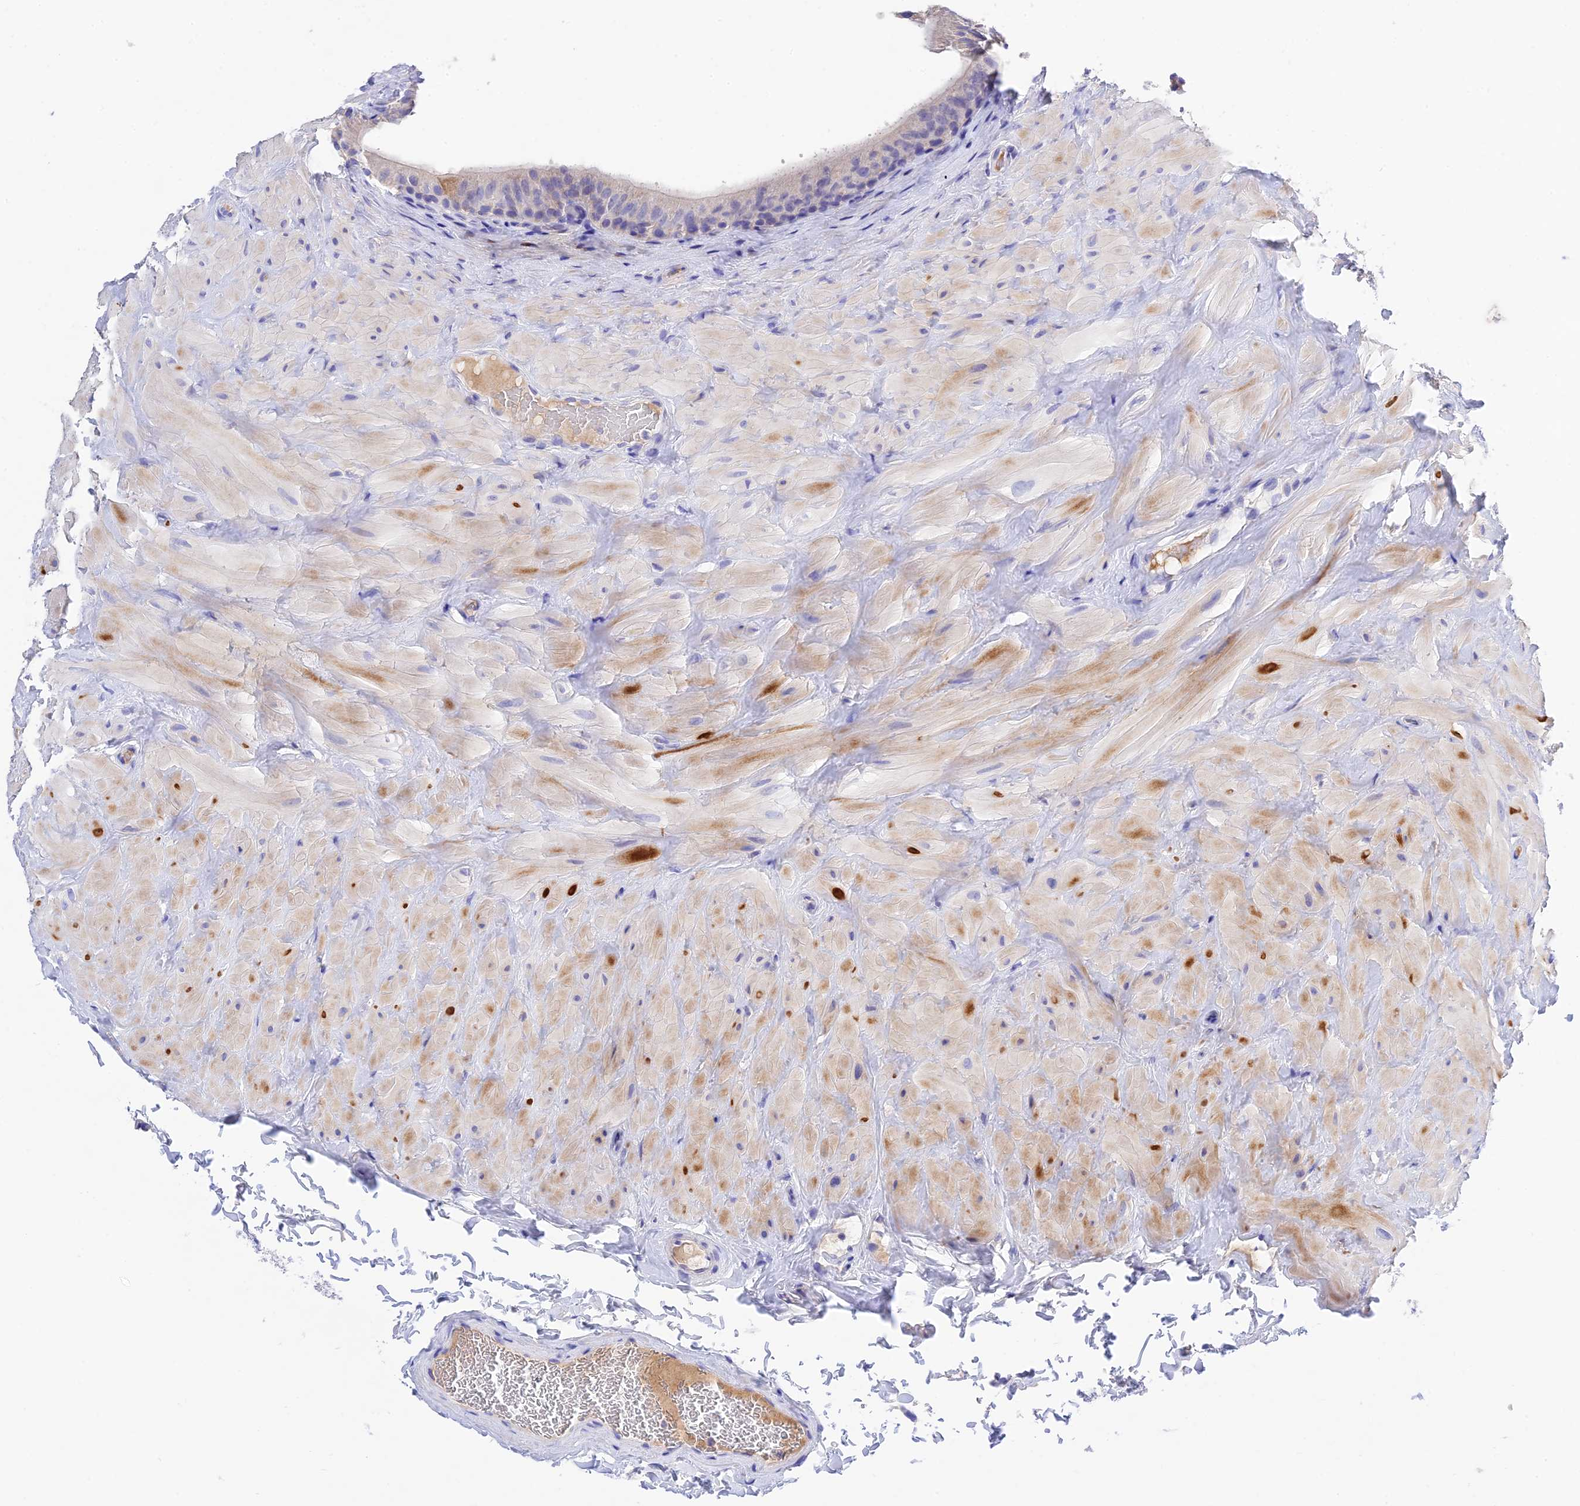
{"staining": {"intensity": "negative", "quantity": "none", "location": "none"}, "tissue": "epididymis", "cell_type": "Glandular cells", "image_type": "normal", "snomed": [{"axis": "morphology", "description": "Normal tissue, NOS"}, {"axis": "topography", "description": "Soft tissue"}, {"axis": "topography", "description": "Vascular tissue"}, {"axis": "topography", "description": "Epididymis"}], "caption": "Immunohistochemical staining of normal epididymis reveals no significant expression in glandular cells.", "gene": "MS4A5", "patient": {"sex": "male", "age": 49}}